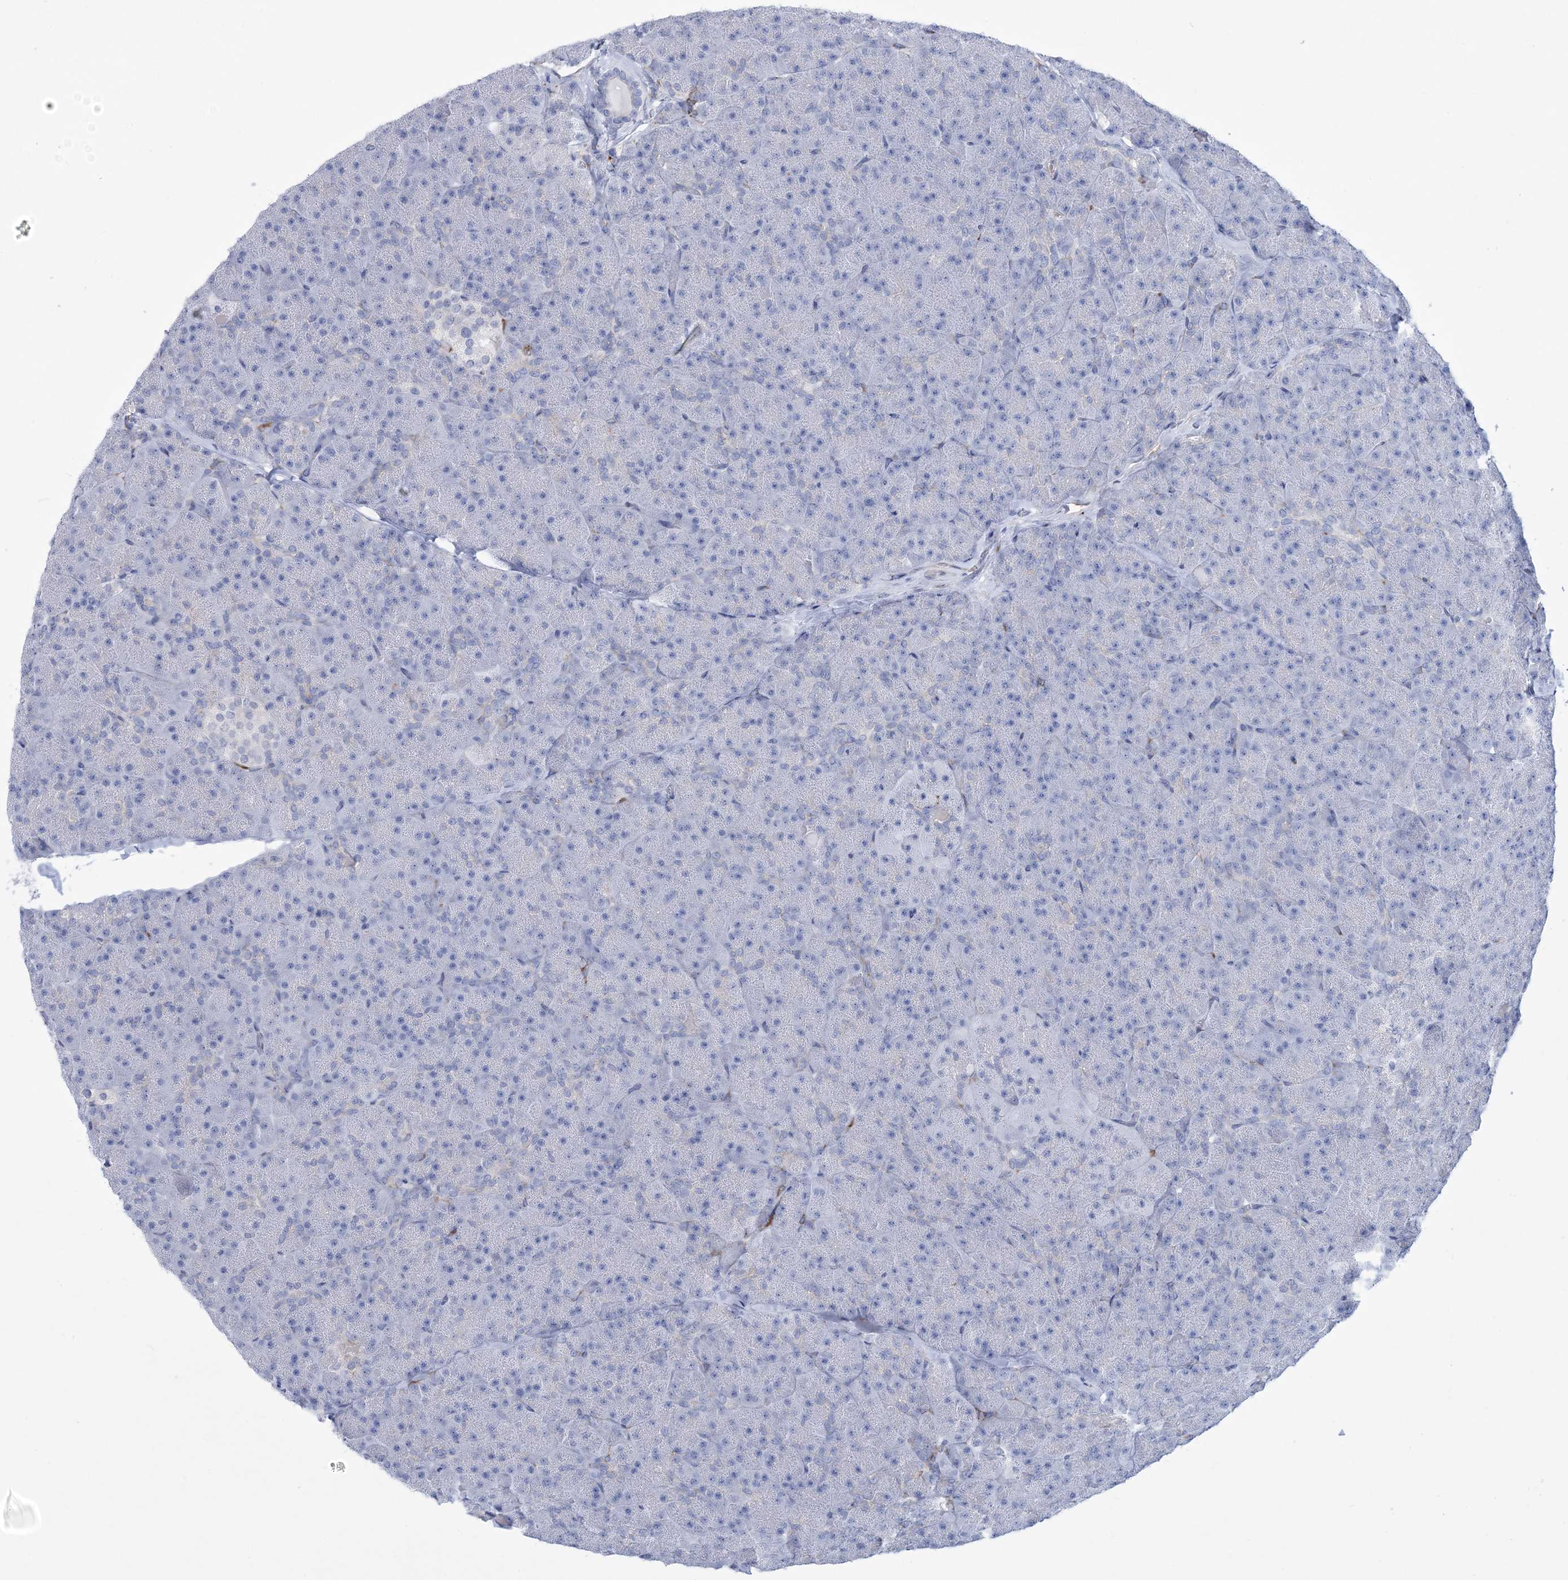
{"staining": {"intensity": "weak", "quantity": "<25%", "location": "cytoplasmic/membranous"}, "tissue": "pancreas", "cell_type": "Exocrine glandular cells", "image_type": "normal", "snomed": [{"axis": "morphology", "description": "Normal tissue, NOS"}, {"axis": "topography", "description": "Pancreas"}], "caption": "Immunohistochemical staining of normal pancreas reveals no significant staining in exocrine glandular cells.", "gene": "RAB11FIP5", "patient": {"sex": "male", "age": 36}}